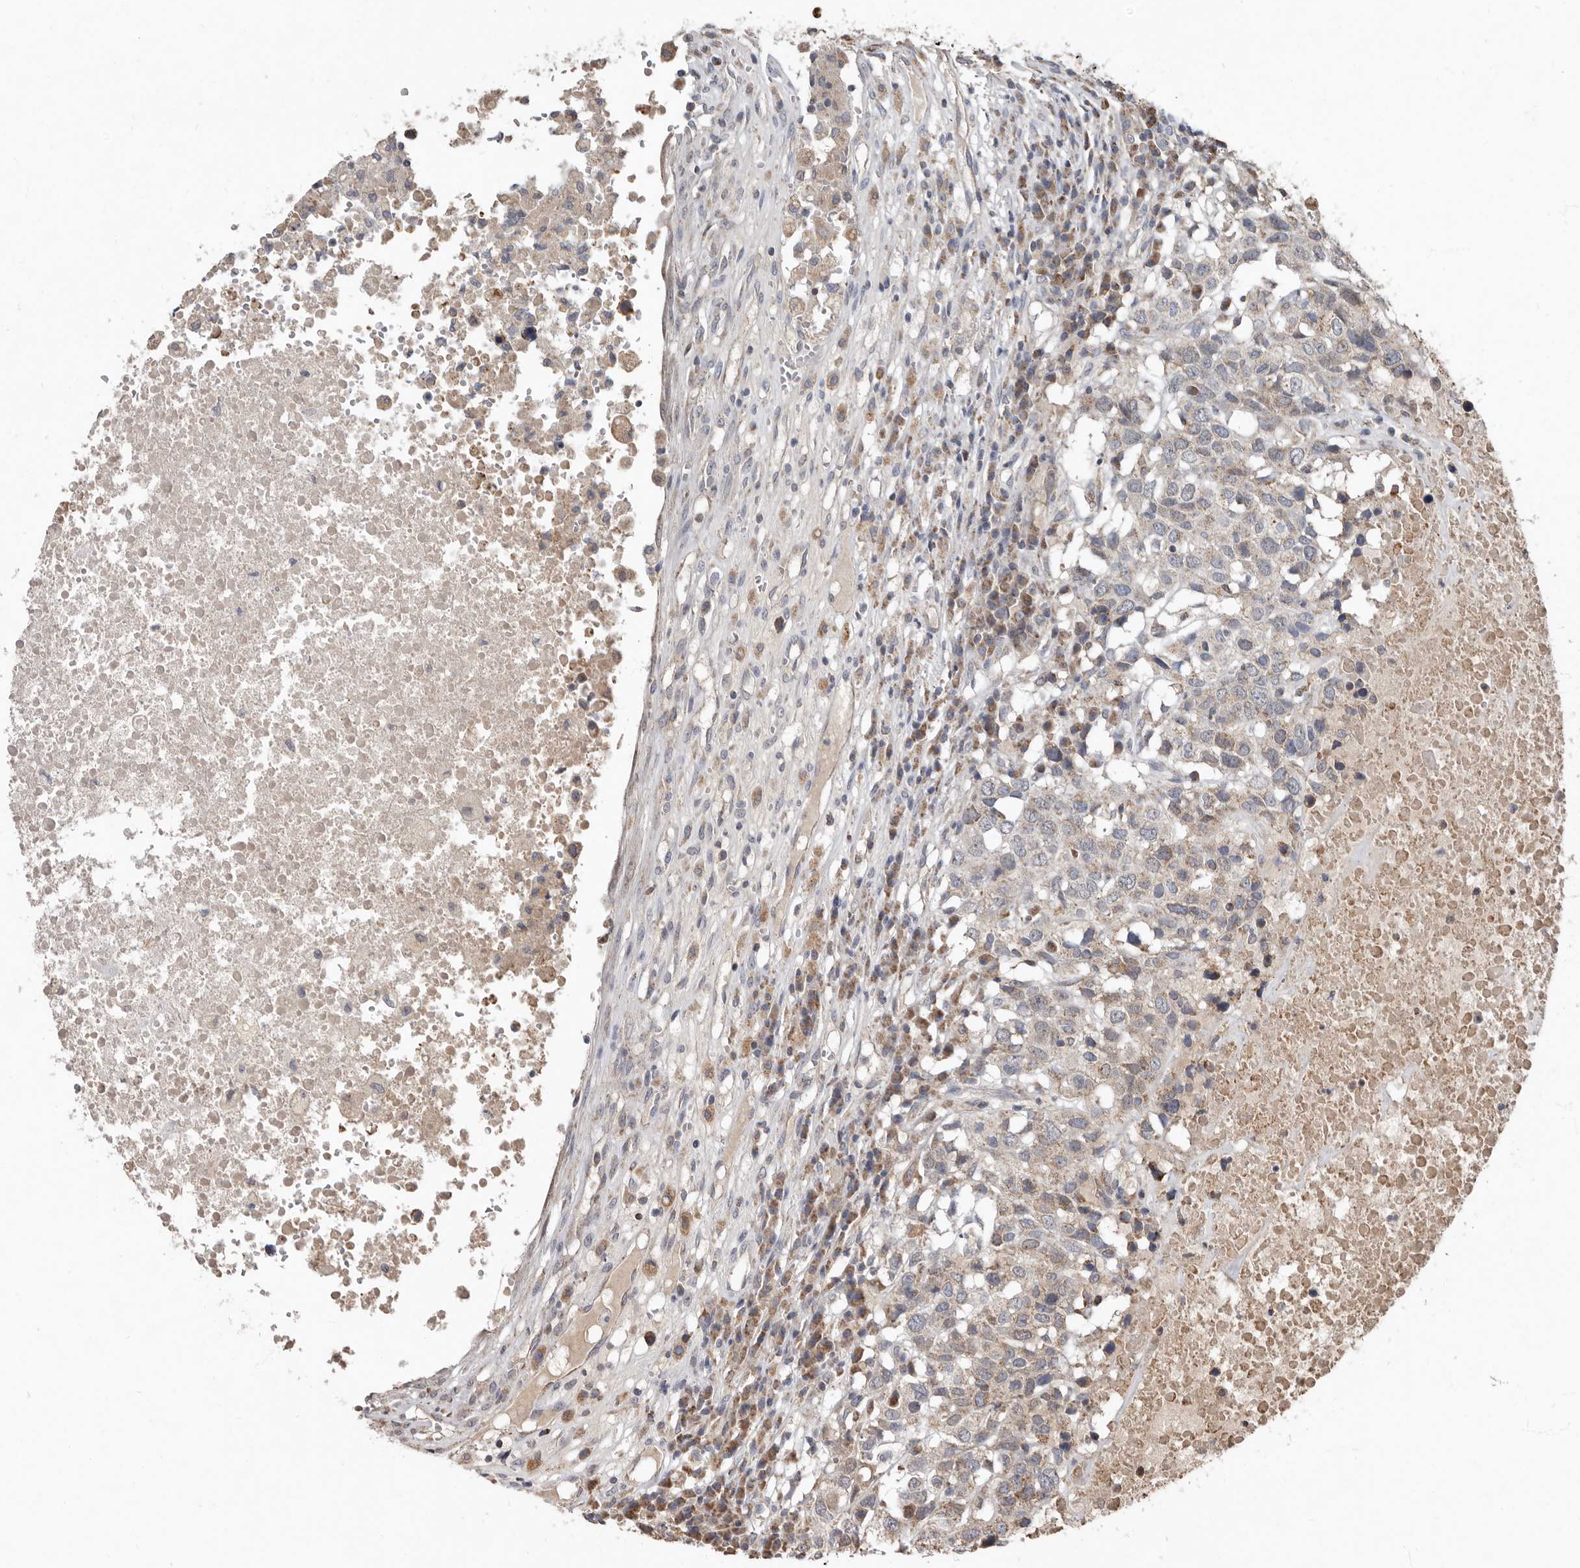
{"staining": {"intensity": "weak", "quantity": "<25%", "location": "cytoplasmic/membranous"}, "tissue": "head and neck cancer", "cell_type": "Tumor cells", "image_type": "cancer", "snomed": [{"axis": "morphology", "description": "Squamous cell carcinoma, NOS"}, {"axis": "topography", "description": "Head-Neck"}], "caption": "Image shows no protein positivity in tumor cells of squamous cell carcinoma (head and neck) tissue.", "gene": "KIF26B", "patient": {"sex": "male", "age": 66}}